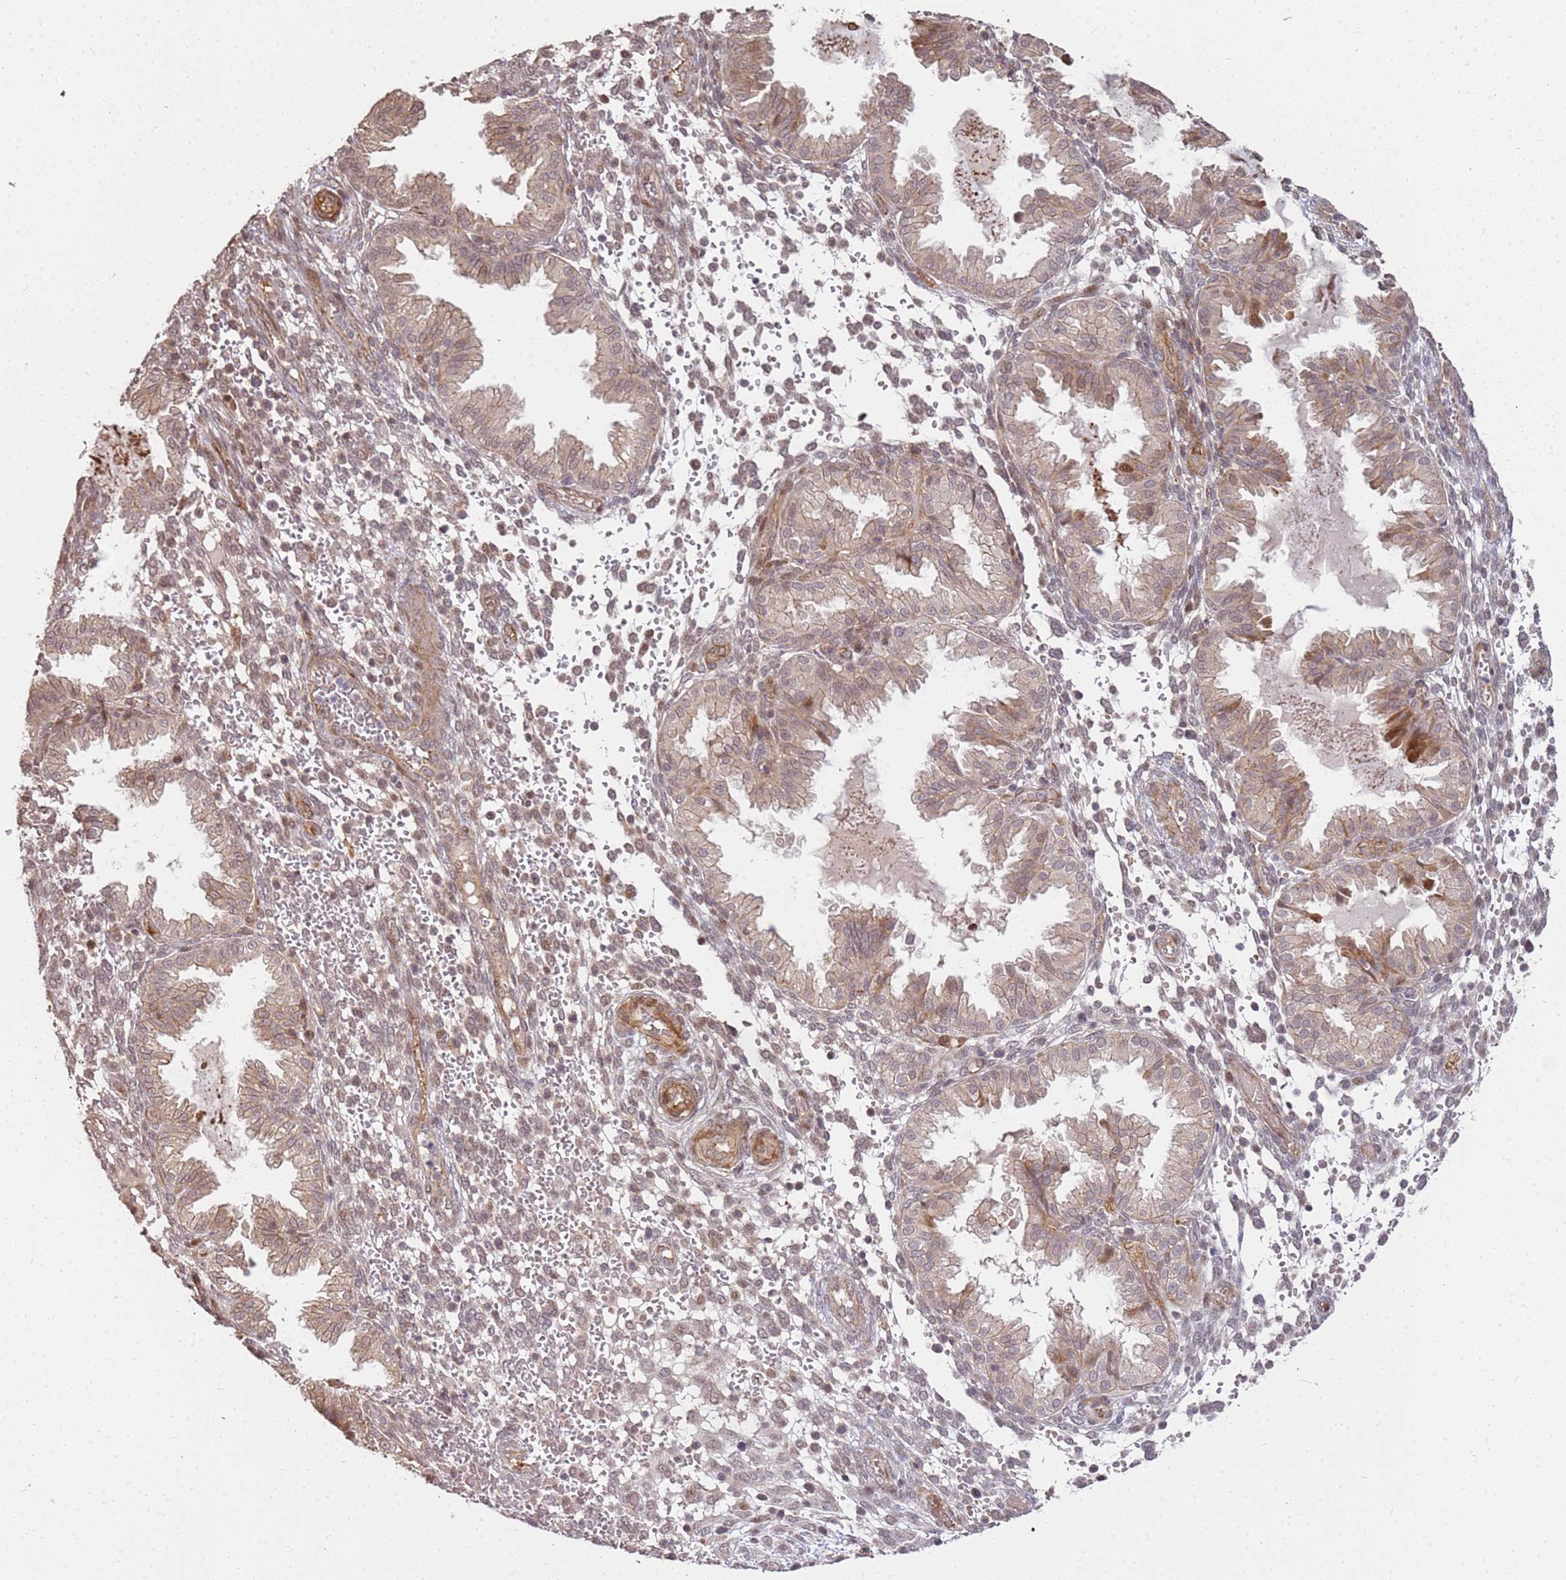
{"staining": {"intensity": "weak", "quantity": "<25%", "location": "nuclear"}, "tissue": "endometrium", "cell_type": "Cells in endometrial stroma", "image_type": "normal", "snomed": [{"axis": "morphology", "description": "Normal tissue, NOS"}, {"axis": "topography", "description": "Endometrium"}], "caption": "An immunohistochemistry (IHC) histopathology image of normal endometrium is shown. There is no staining in cells in endometrial stroma of endometrium. (Brightfield microscopy of DAB (3,3'-diaminobenzidine) IHC at high magnification).", "gene": "ST18", "patient": {"sex": "female", "age": 33}}